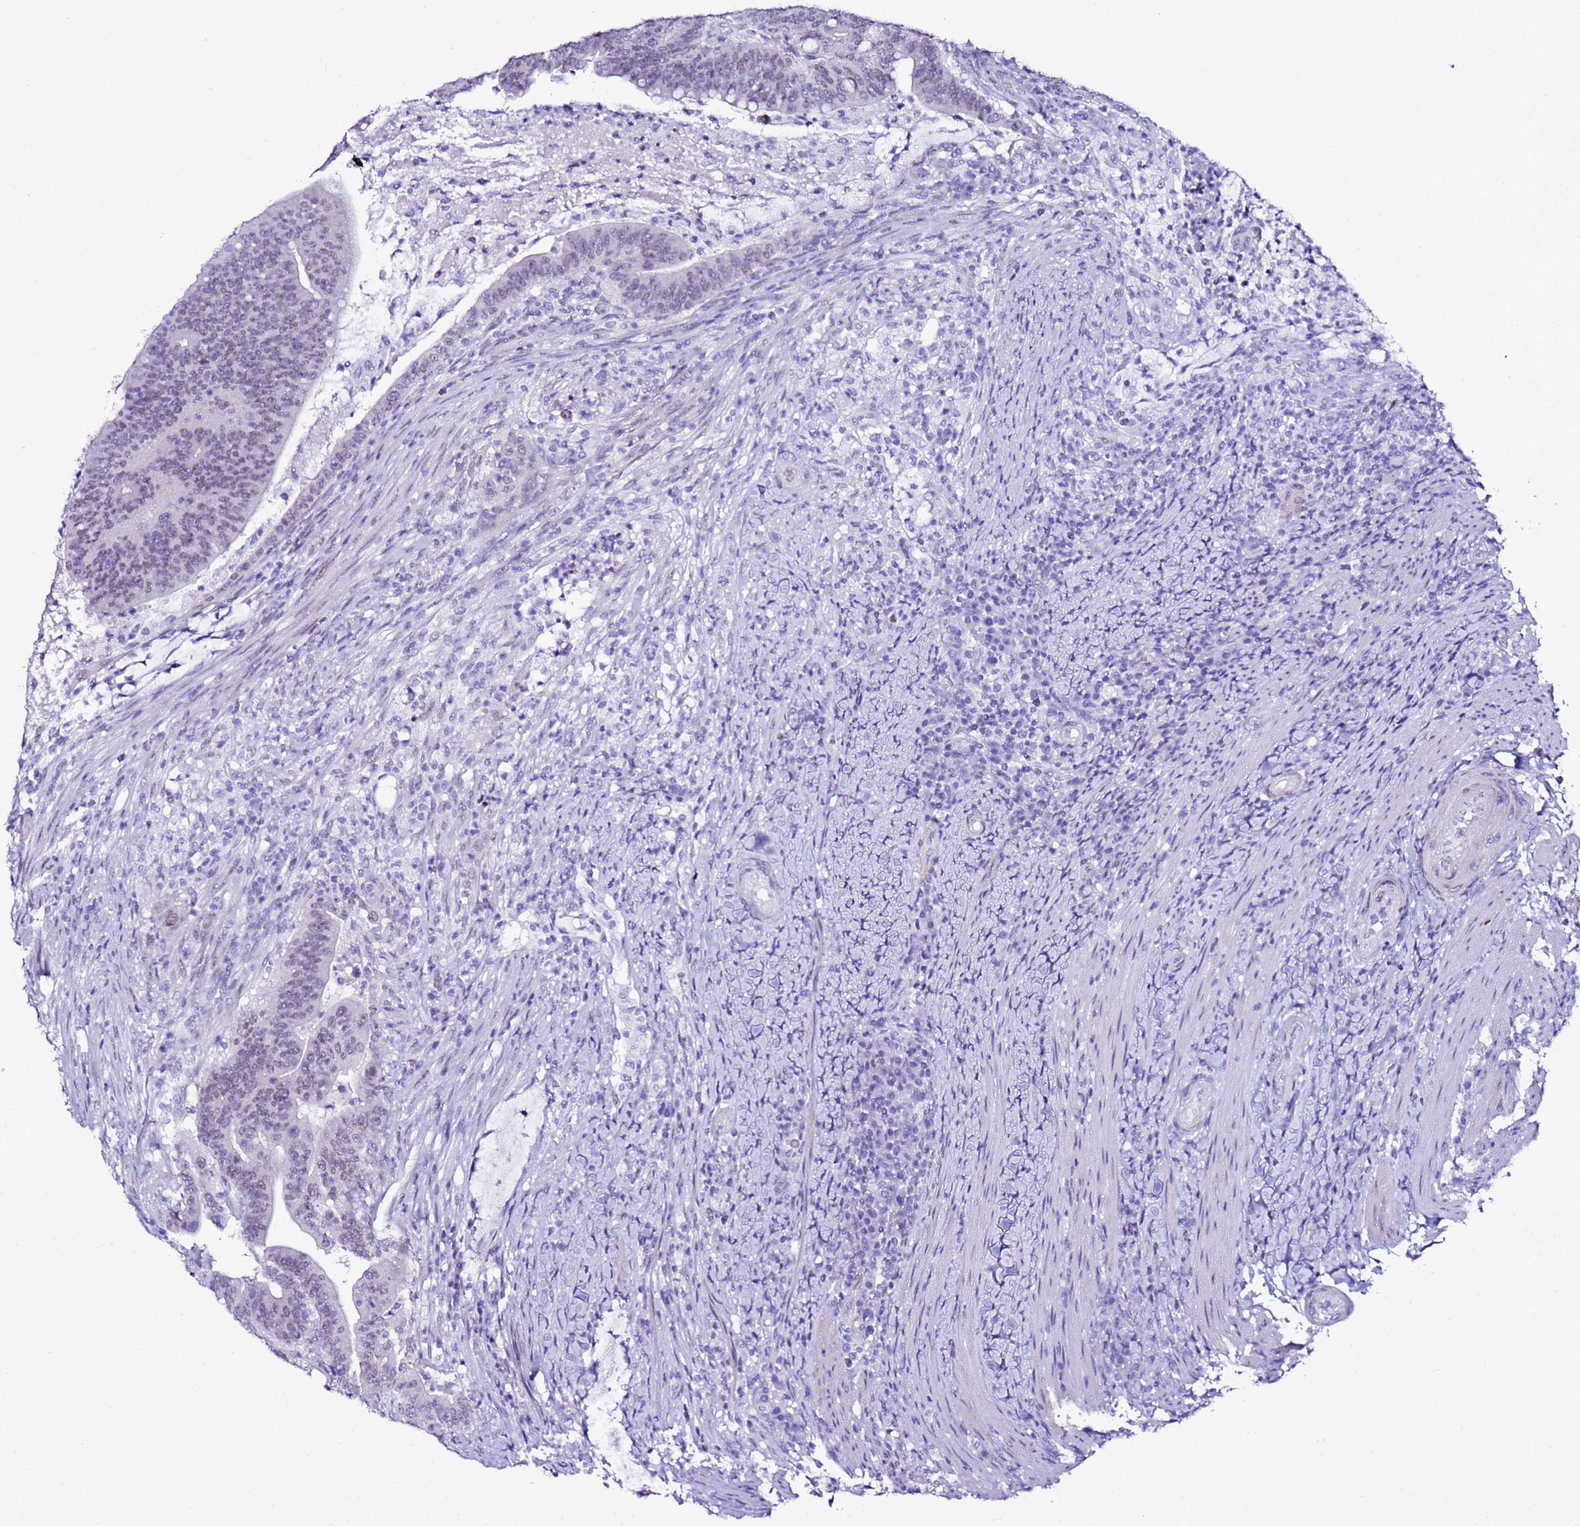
{"staining": {"intensity": "negative", "quantity": "none", "location": "none"}, "tissue": "colorectal cancer", "cell_type": "Tumor cells", "image_type": "cancer", "snomed": [{"axis": "morphology", "description": "Adenocarcinoma, NOS"}, {"axis": "topography", "description": "Colon"}], "caption": "Tumor cells show no significant protein expression in colorectal cancer.", "gene": "BCL7A", "patient": {"sex": "female", "age": 66}}